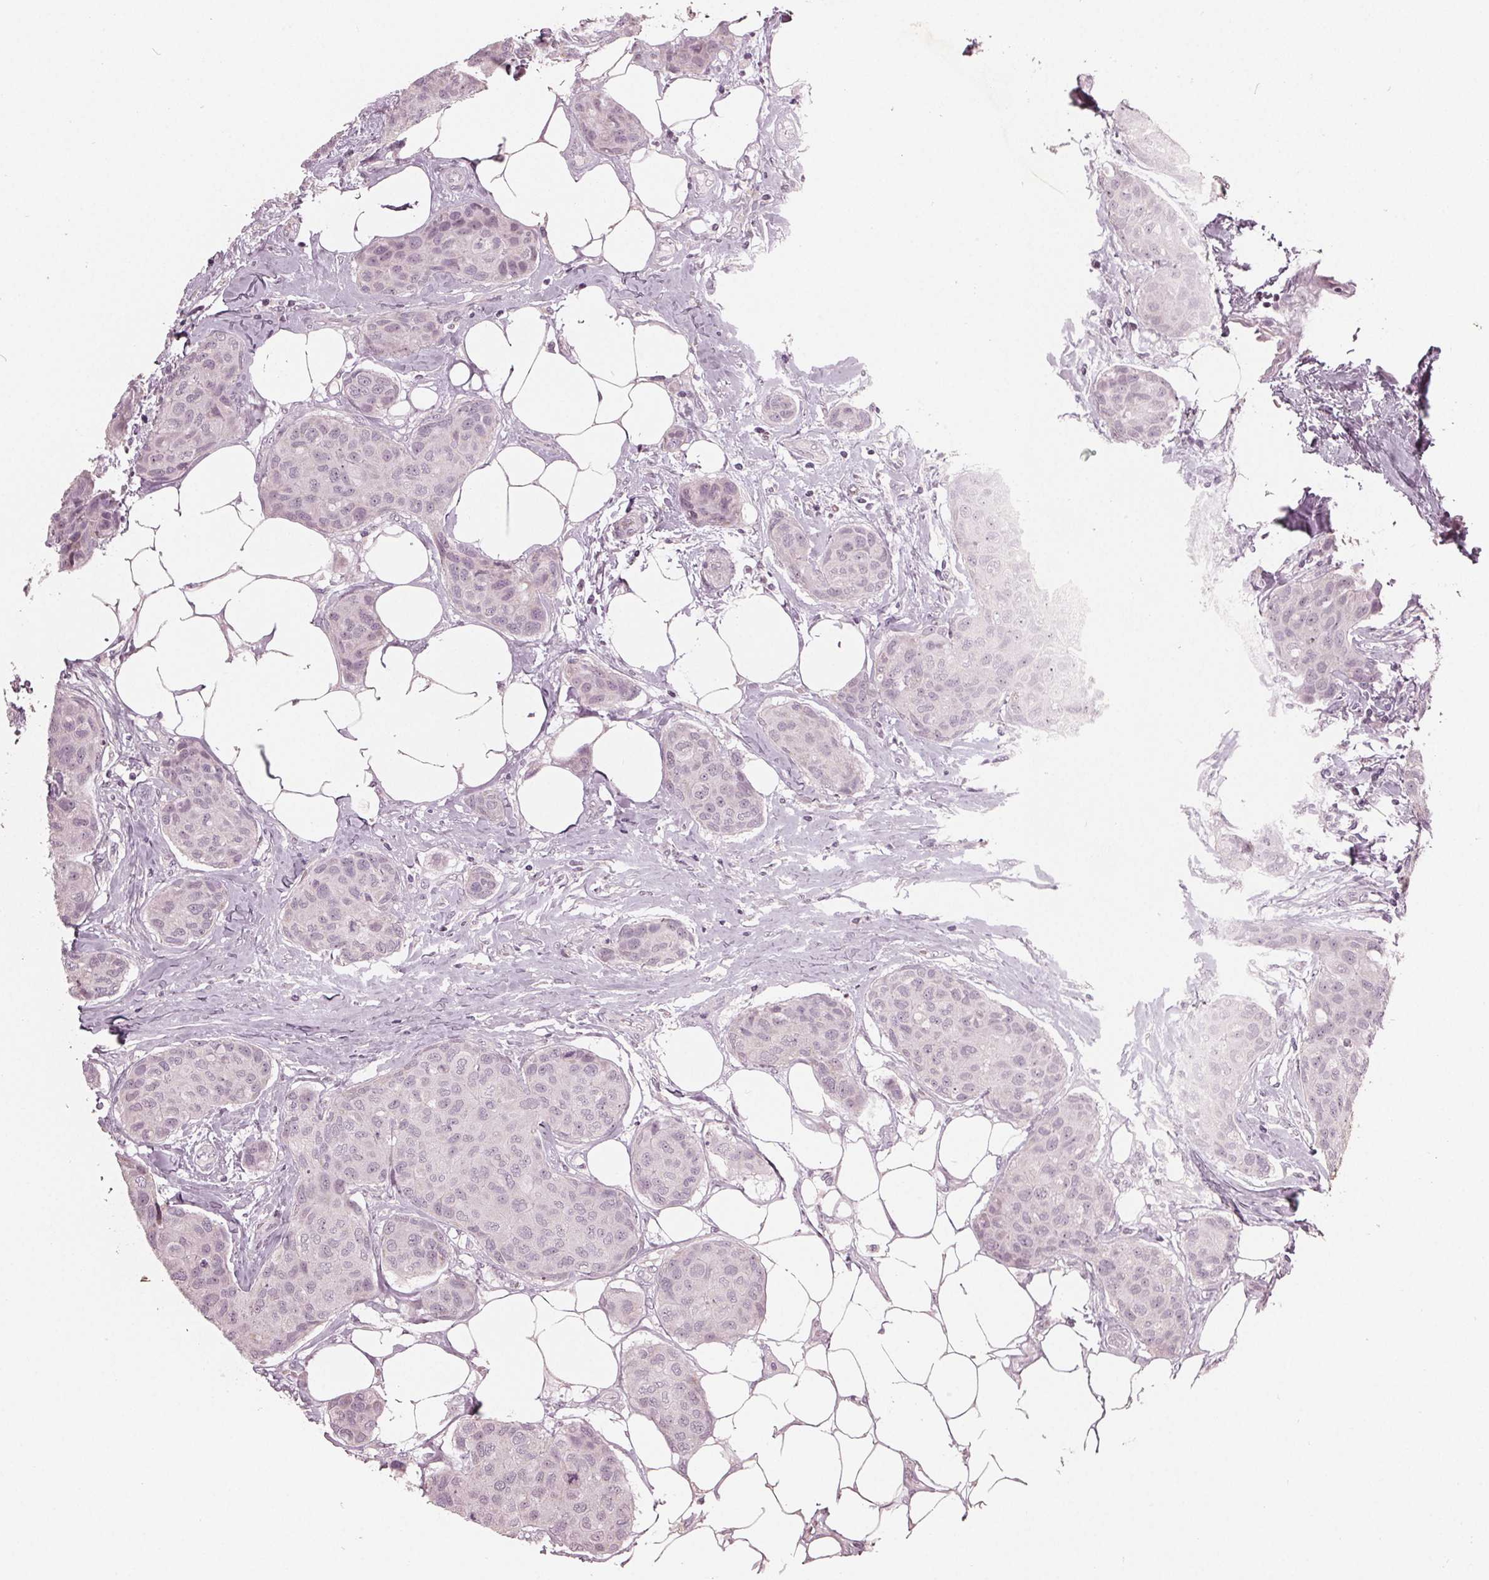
{"staining": {"intensity": "negative", "quantity": "none", "location": "none"}, "tissue": "breast cancer", "cell_type": "Tumor cells", "image_type": "cancer", "snomed": [{"axis": "morphology", "description": "Duct carcinoma"}, {"axis": "topography", "description": "Breast"}], "caption": "This is an immunohistochemistry micrograph of breast cancer (intraductal carcinoma). There is no positivity in tumor cells.", "gene": "ADPRHL1", "patient": {"sex": "female", "age": 80}}